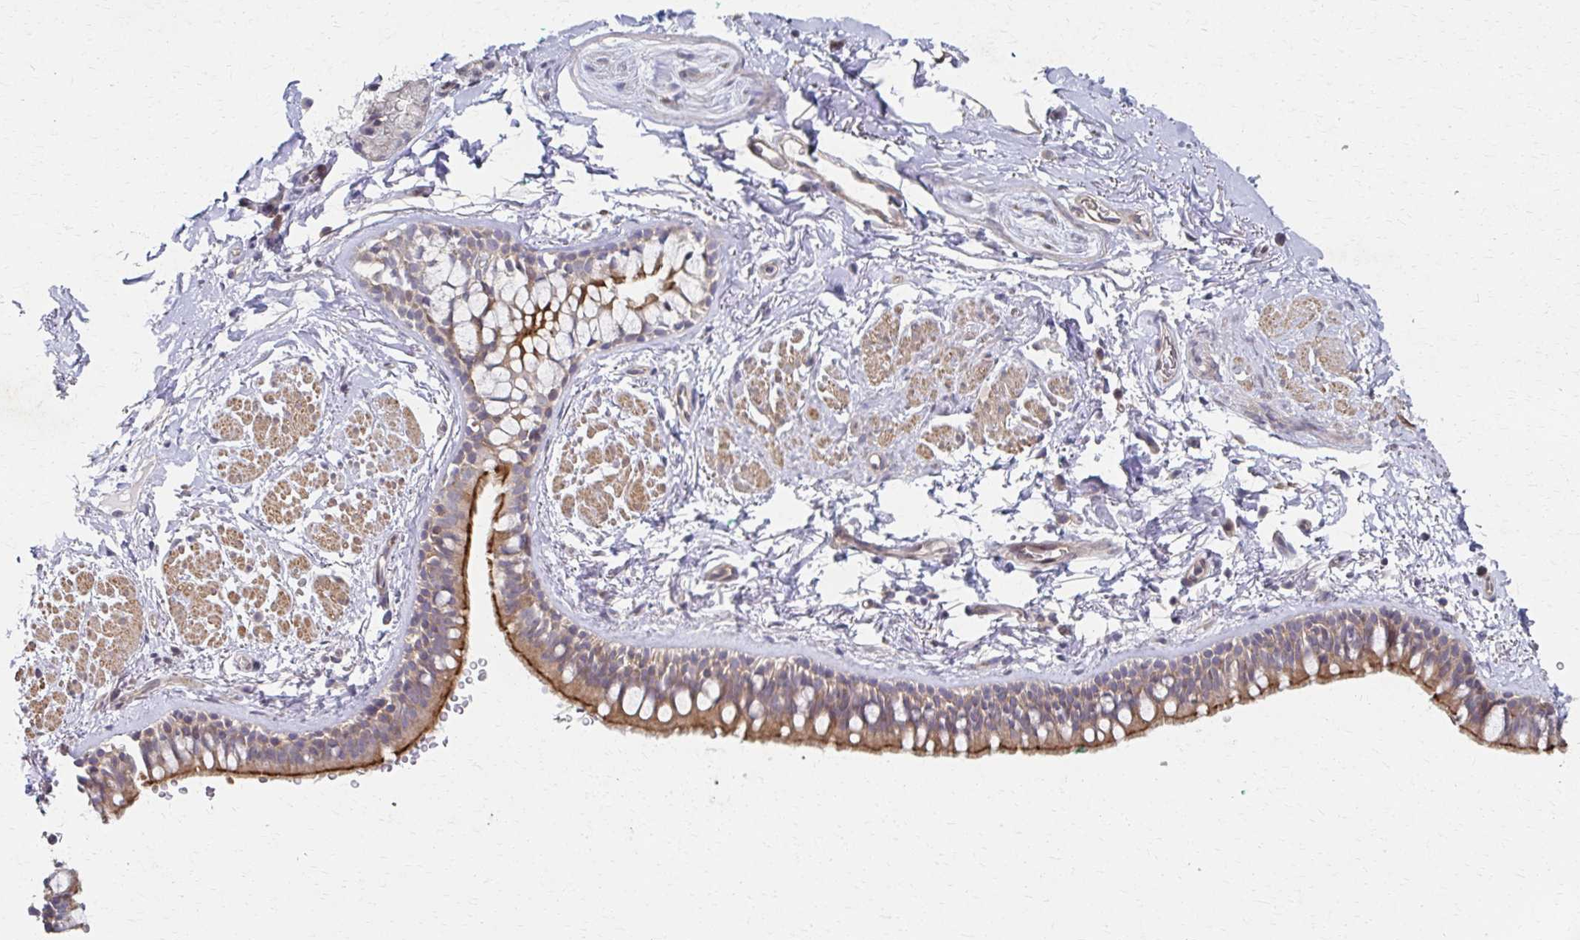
{"staining": {"intensity": "strong", "quantity": "25%-75%", "location": "cytoplasmic/membranous"}, "tissue": "bronchus", "cell_type": "Respiratory epithelial cells", "image_type": "normal", "snomed": [{"axis": "morphology", "description": "Normal tissue, NOS"}, {"axis": "topography", "description": "Lymph node"}, {"axis": "topography", "description": "Cartilage tissue"}, {"axis": "topography", "description": "Bronchus"}], "caption": "Unremarkable bronchus reveals strong cytoplasmic/membranous expression in about 25%-75% of respiratory epithelial cells.", "gene": "EOLA1", "patient": {"sex": "female", "age": 70}}